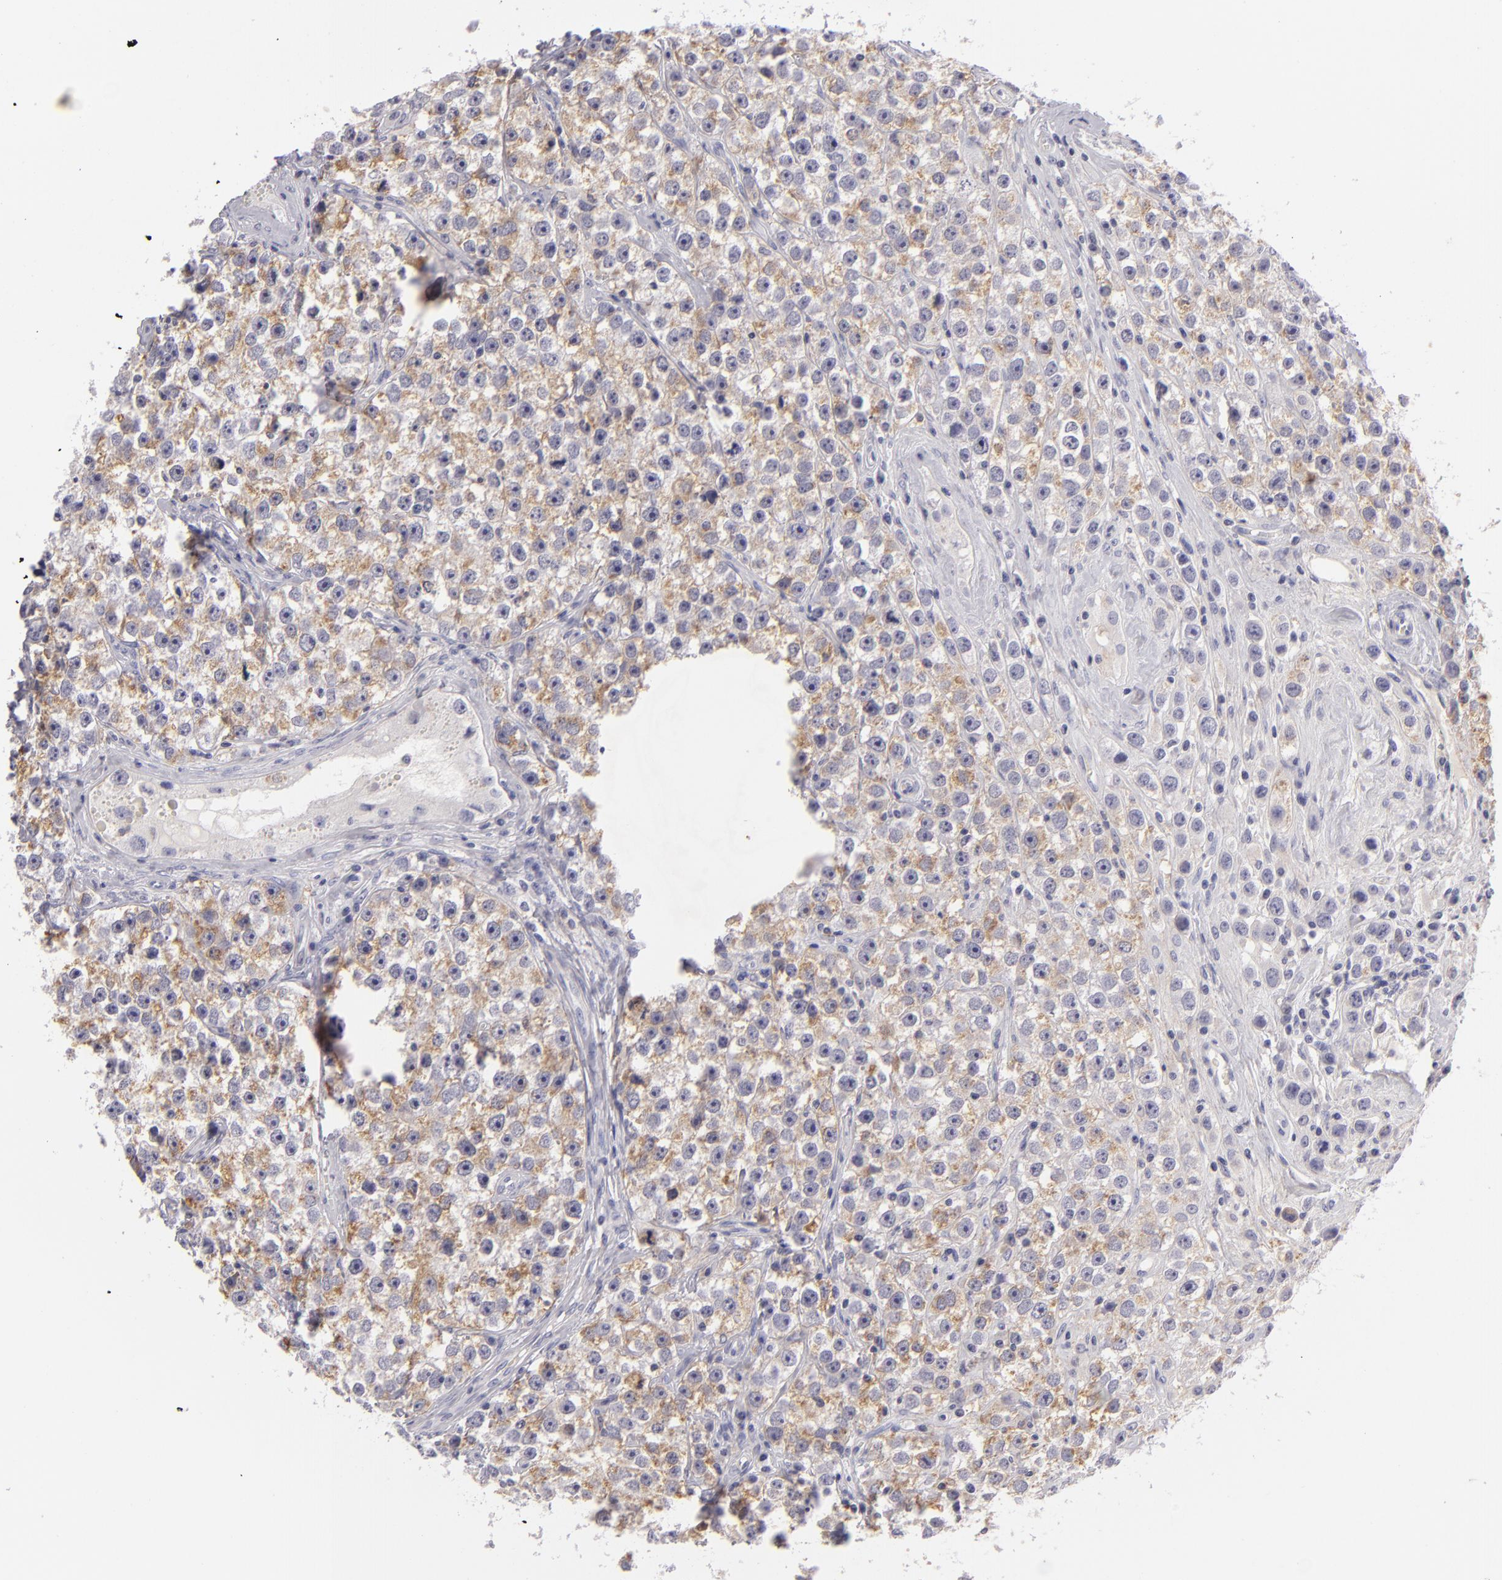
{"staining": {"intensity": "weak", "quantity": "25%-75%", "location": "cytoplasmic/membranous"}, "tissue": "testis cancer", "cell_type": "Tumor cells", "image_type": "cancer", "snomed": [{"axis": "morphology", "description": "Seminoma, NOS"}, {"axis": "topography", "description": "Testis"}], "caption": "Immunohistochemistry (IHC) staining of testis cancer, which exhibits low levels of weak cytoplasmic/membranous positivity in approximately 25%-75% of tumor cells indicating weak cytoplasmic/membranous protein positivity. The staining was performed using DAB (brown) for protein detection and nuclei were counterstained in hematoxylin (blue).", "gene": "TNNC1", "patient": {"sex": "male", "age": 32}}